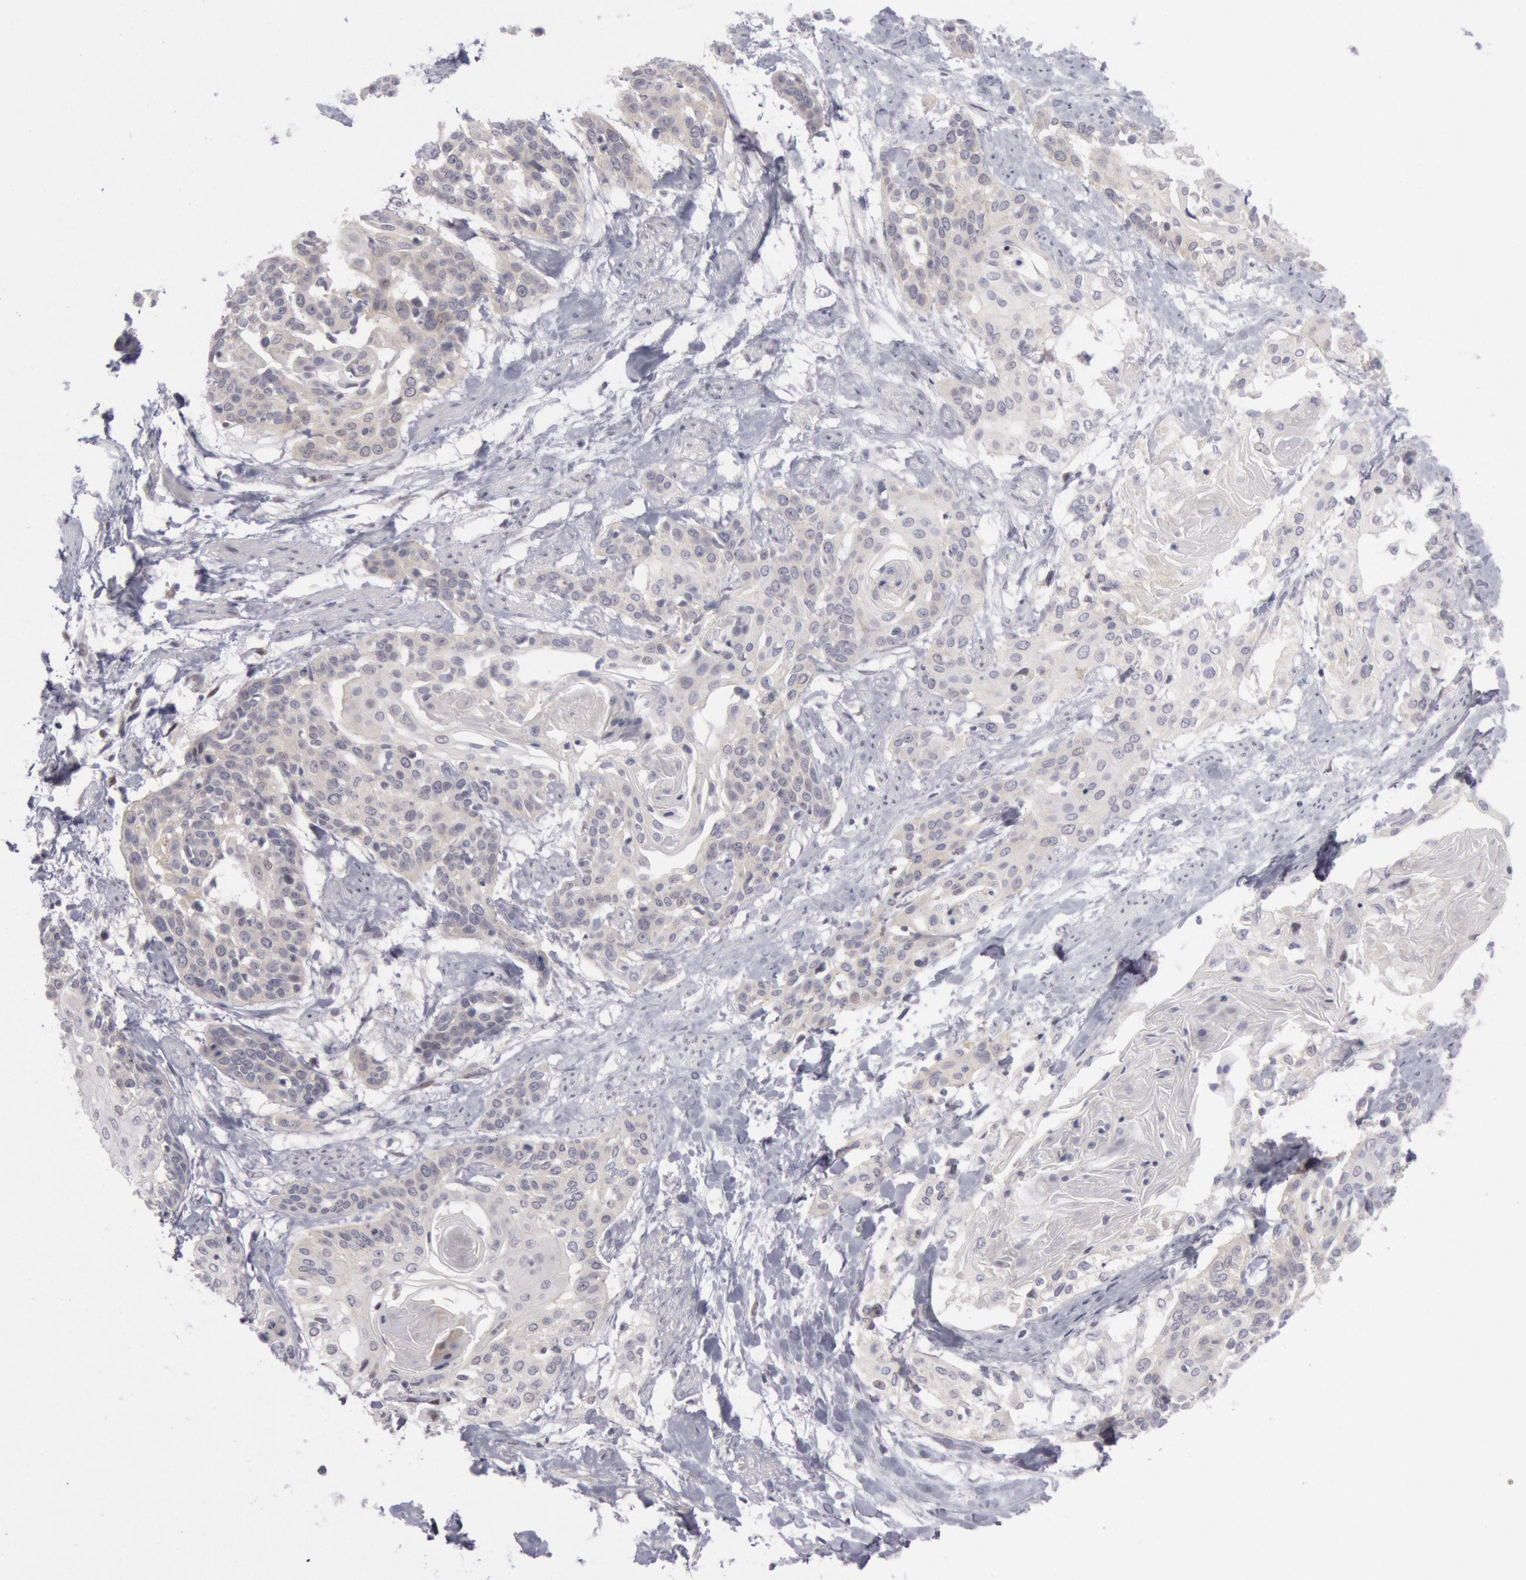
{"staining": {"intensity": "weak", "quantity": "25%-75%", "location": "cytoplasmic/membranous"}, "tissue": "cervical cancer", "cell_type": "Tumor cells", "image_type": "cancer", "snomed": [{"axis": "morphology", "description": "Squamous cell carcinoma, NOS"}, {"axis": "topography", "description": "Cervix"}], "caption": "Immunohistochemistry of human cervical cancer (squamous cell carcinoma) demonstrates low levels of weak cytoplasmic/membranous staining in approximately 25%-75% of tumor cells.", "gene": "JOSD1", "patient": {"sex": "female", "age": 57}}